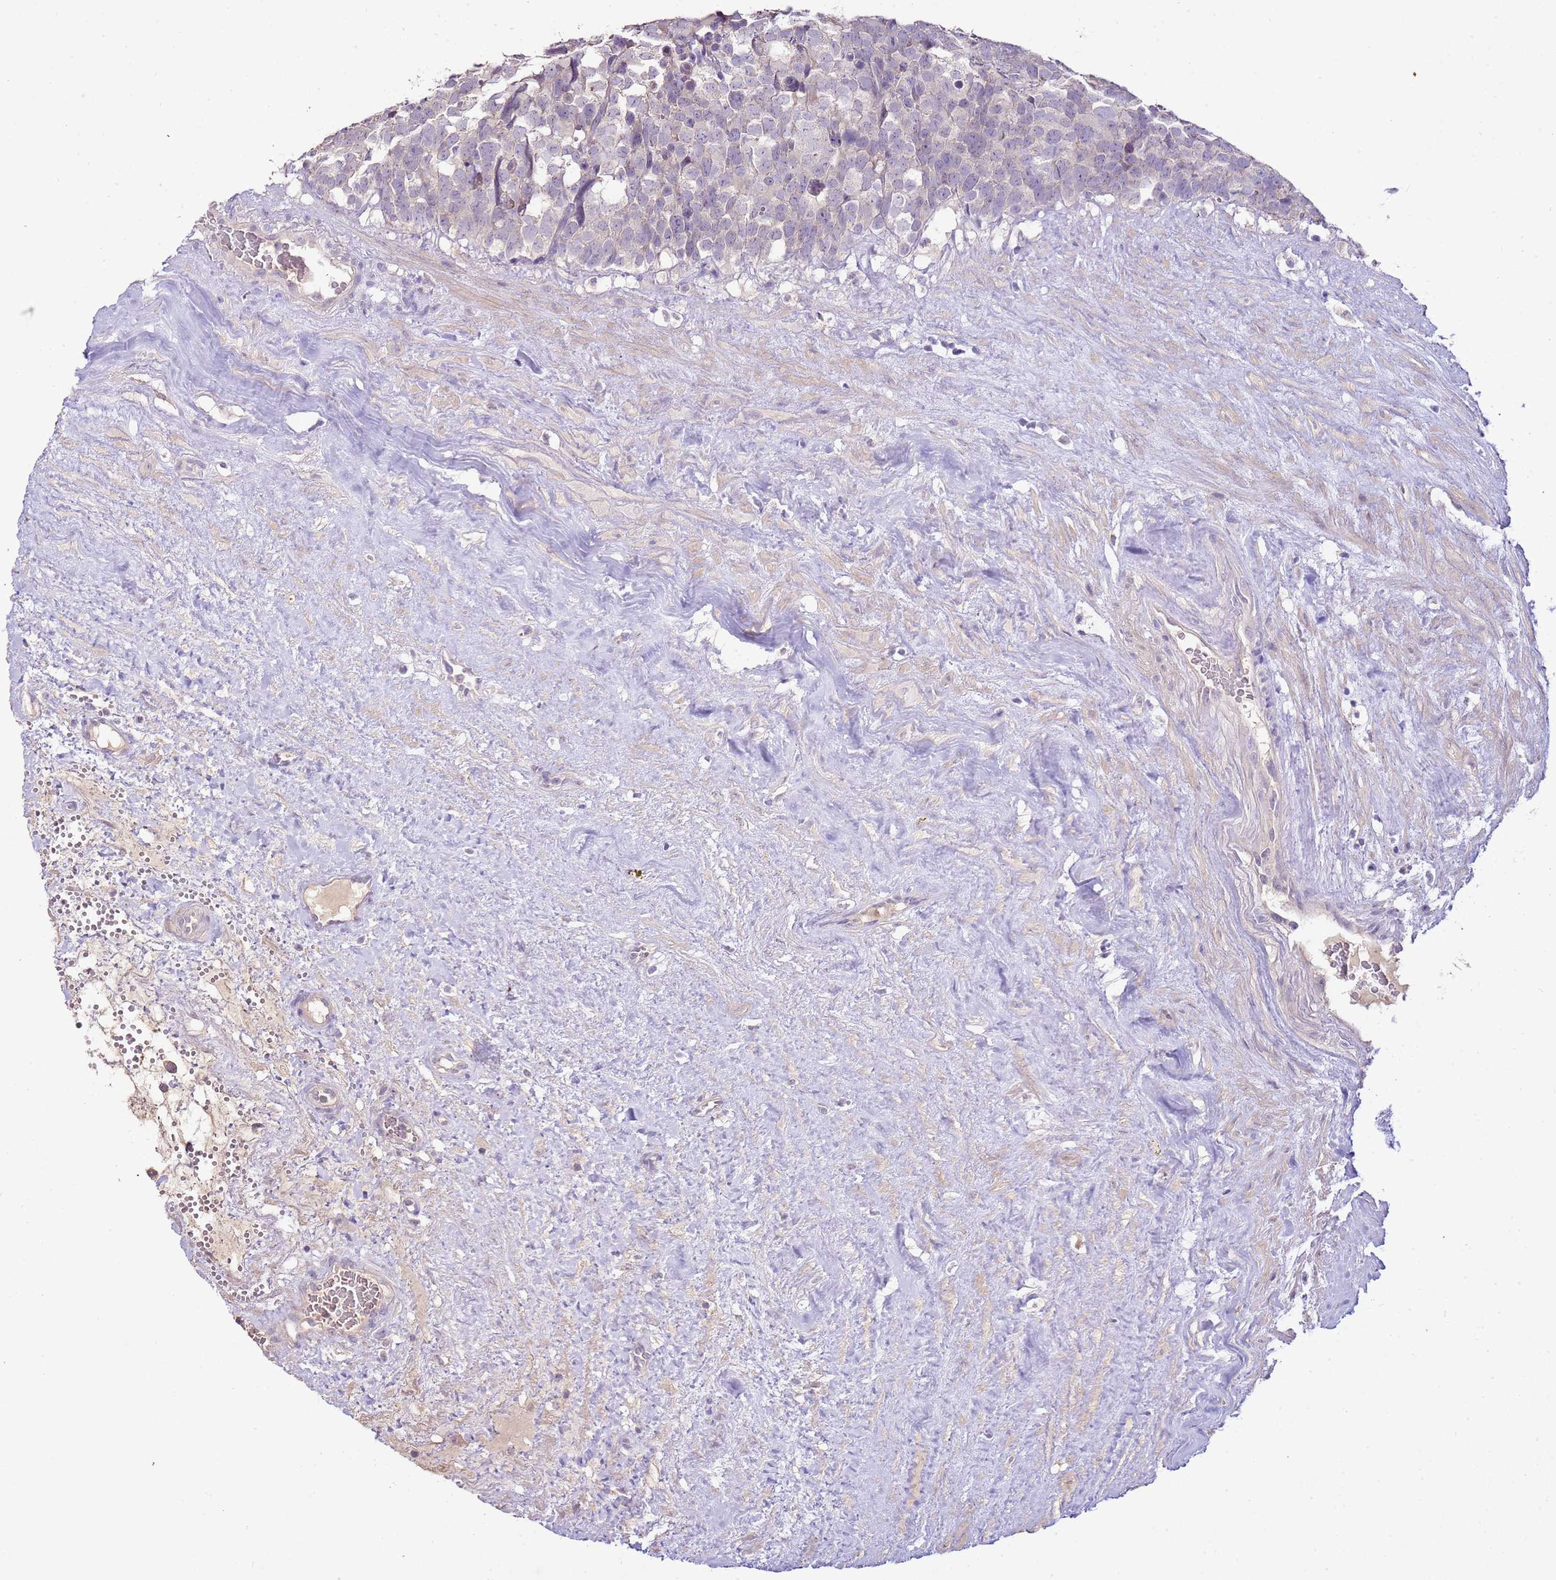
{"staining": {"intensity": "negative", "quantity": "none", "location": "none"}, "tissue": "testis cancer", "cell_type": "Tumor cells", "image_type": "cancer", "snomed": [{"axis": "morphology", "description": "Seminoma, NOS"}, {"axis": "topography", "description": "Testis"}], "caption": "The micrograph shows no staining of tumor cells in testis cancer.", "gene": "IL2RG", "patient": {"sex": "male", "age": 71}}